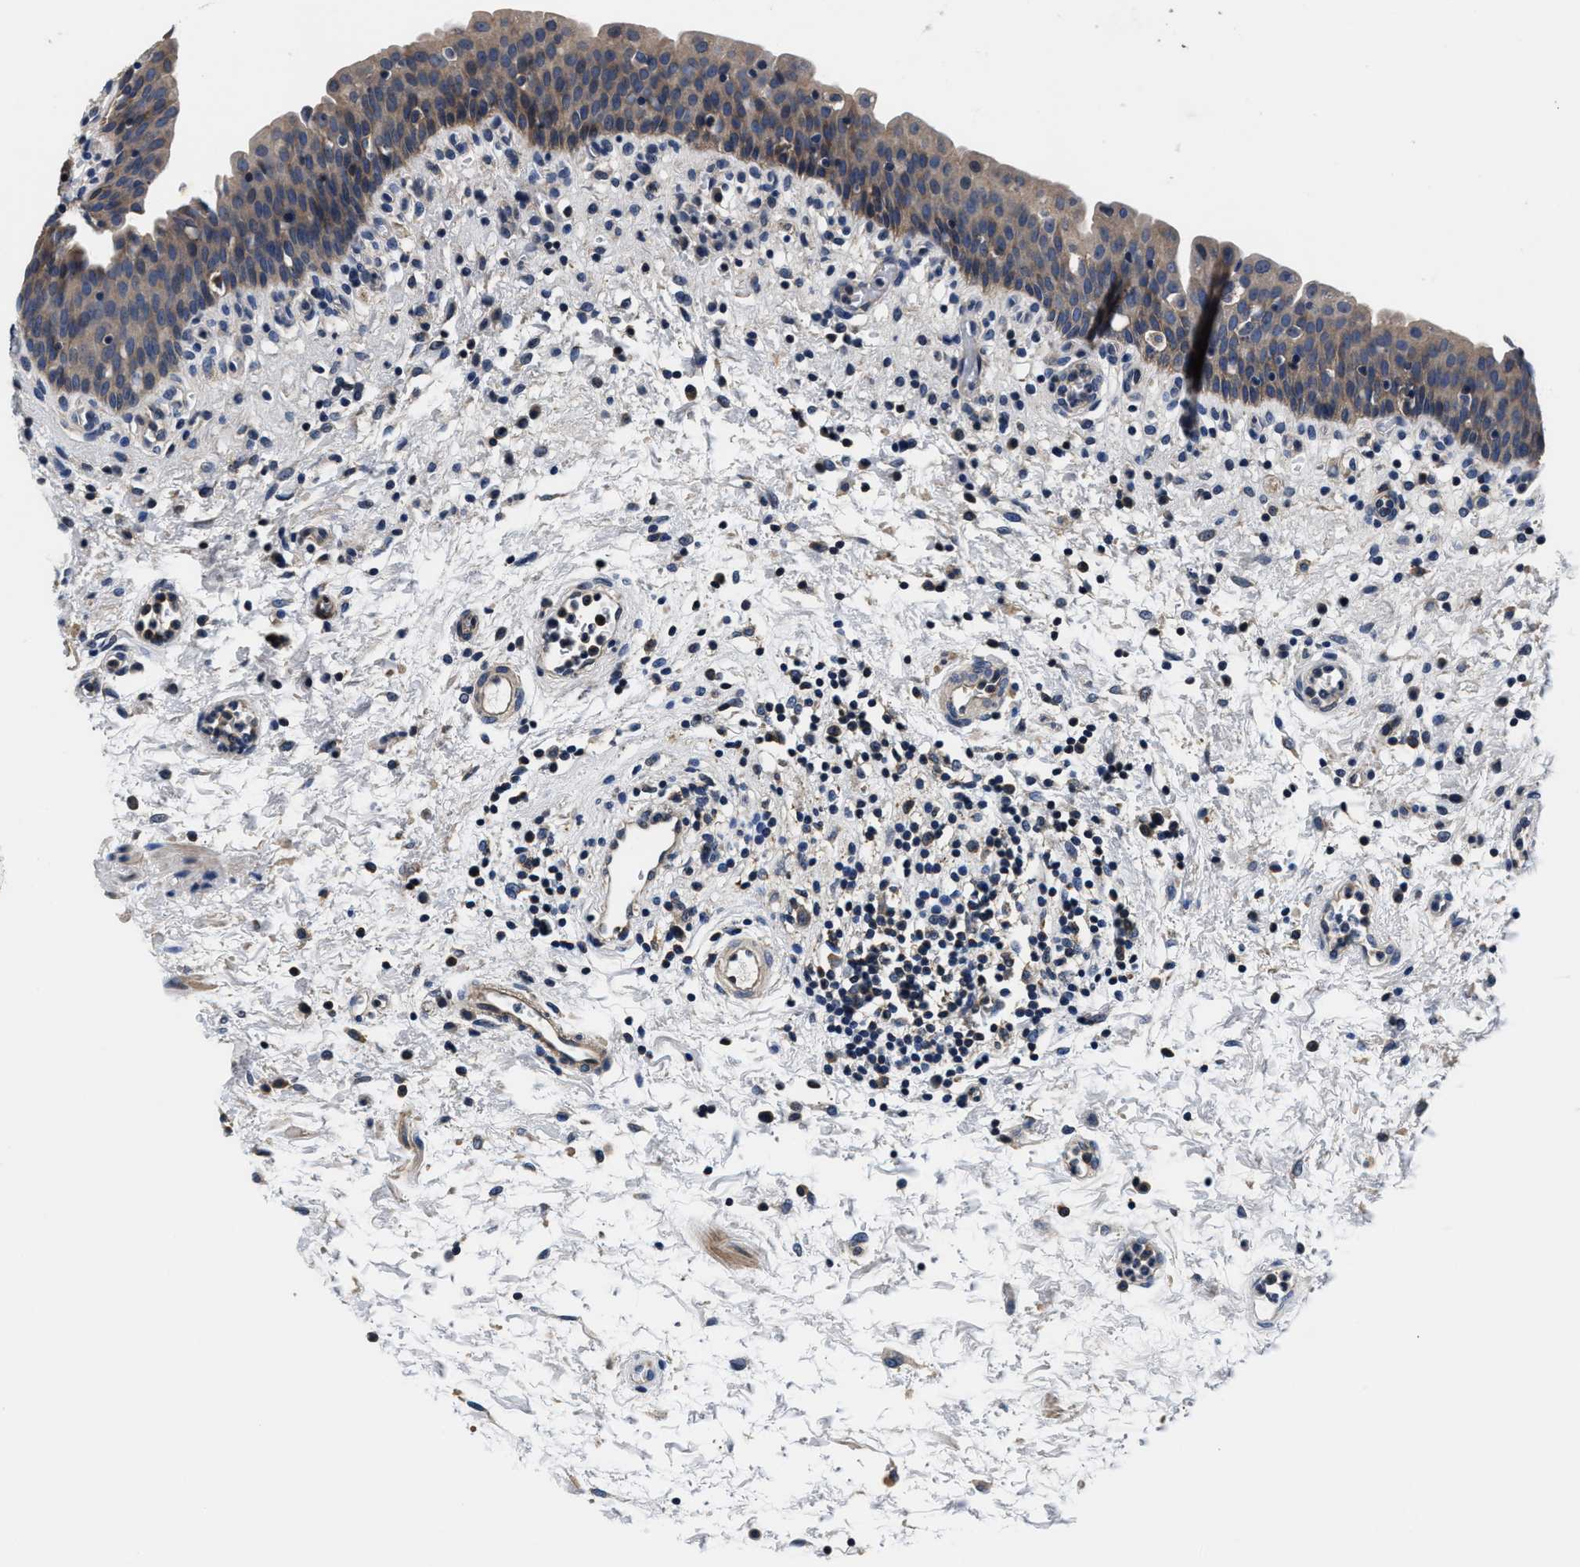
{"staining": {"intensity": "weak", "quantity": ">75%", "location": "cytoplasmic/membranous"}, "tissue": "urinary bladder", "cell_type": "Urothelial cells", "image_type": "normal", "snomed": [{"axis": "morphology", "description": "Normal tissue, NOS"}, {"axis": "topography", "description": "Urinary bladder"}], "caption": "The image displays immunohistochemical staining of benign urinary bladder. There is weak cytoplasmic/membranous expression is identified in approximately >75% of urothelial cells. Immunohistochemistry stains the protein of interest in brown and the nuclei are stained blue.", "gene": "ANKIB1", "patient": {"sex": "male", "age": 37}}